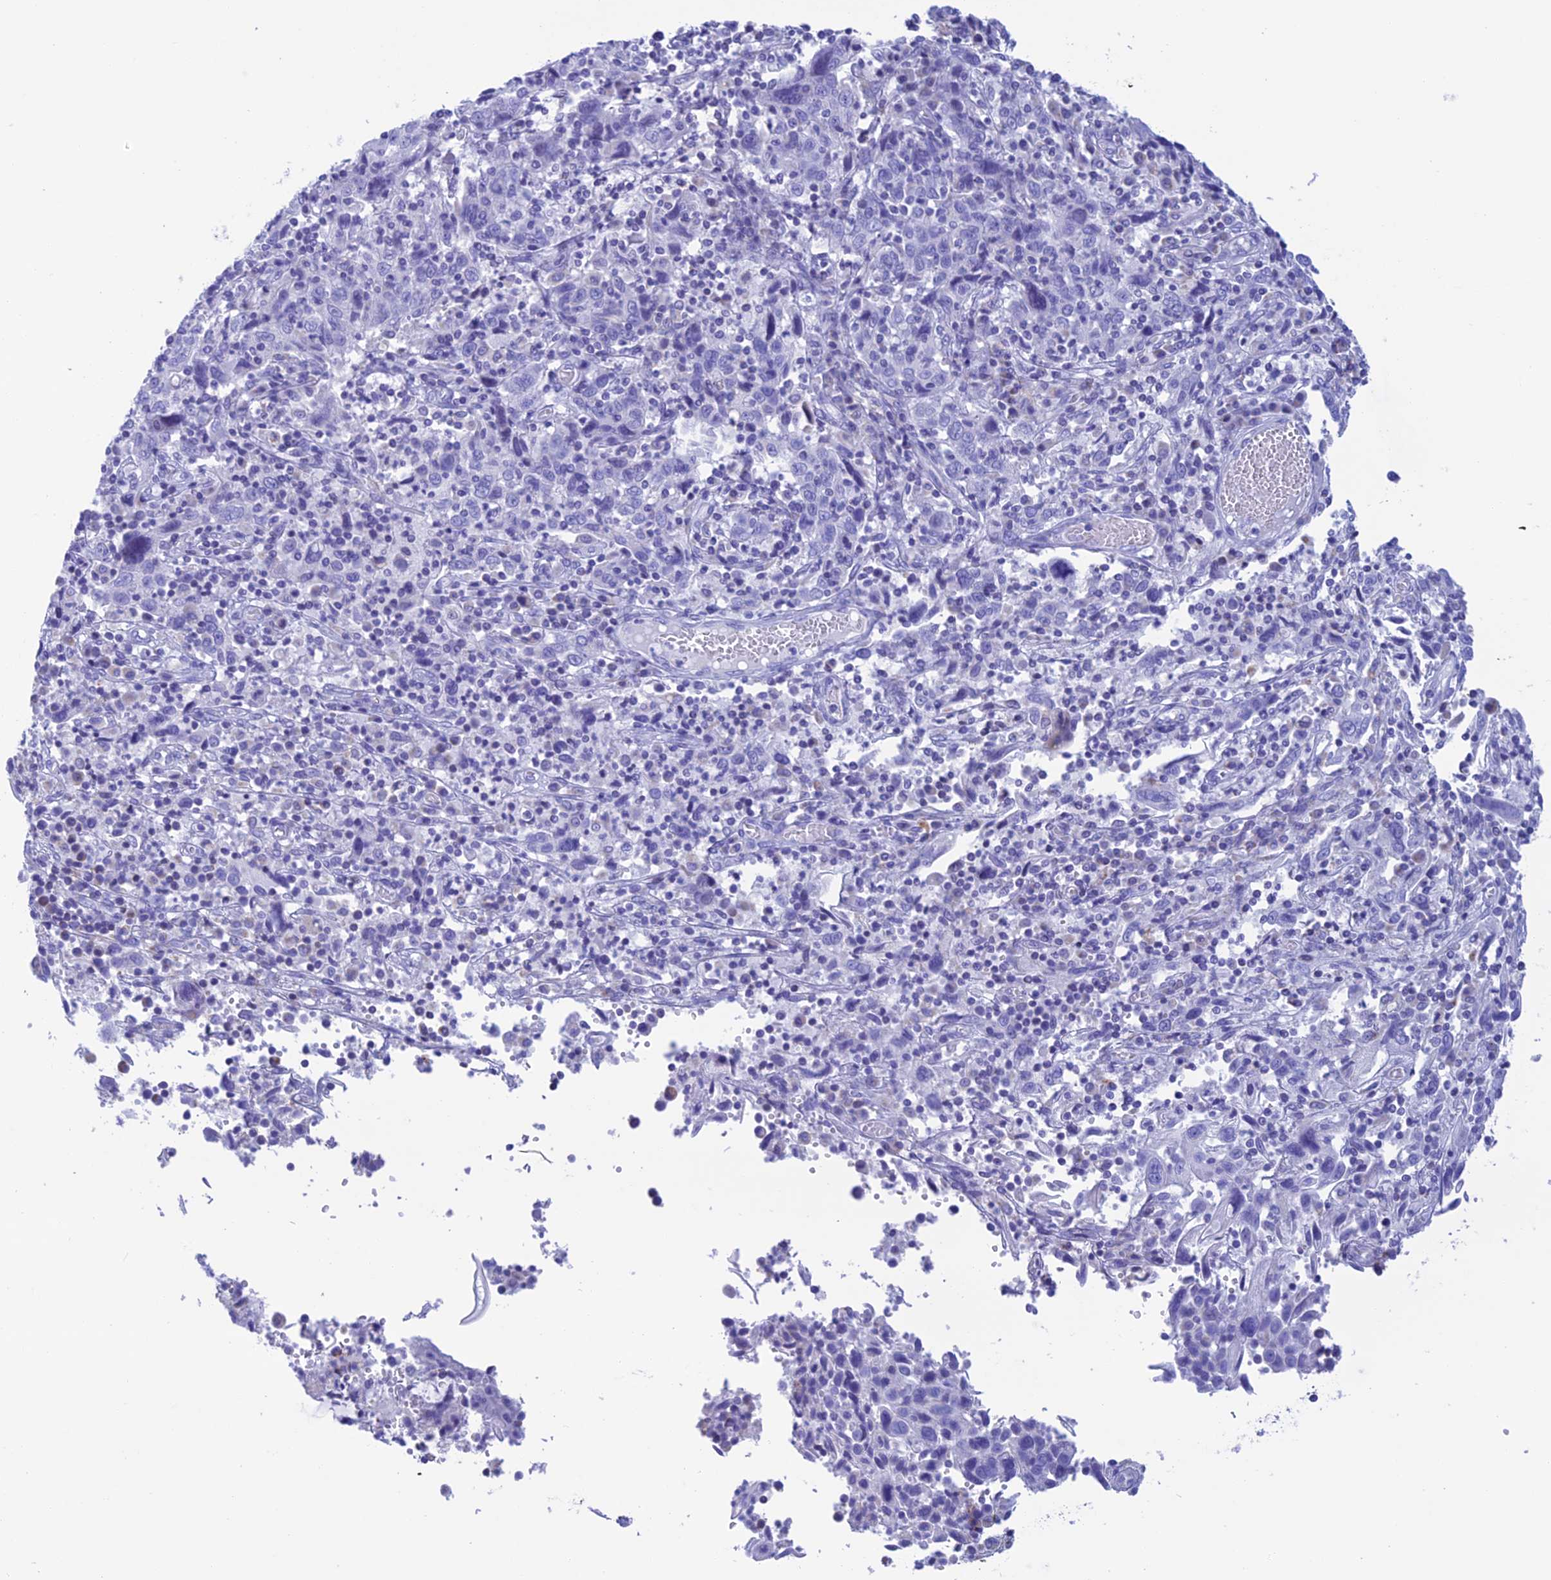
{"staining": {"intensity": "negative", "quantity": "none", "location": "none"}, "tissue": "cervical cancer", "cell_type": "Tumor cells", "image_type": "cancer", "snomed": [{"axis": "morphology", "description": "Squamous cell carcinoma, NOS"}, {"axis": "topography", "description": "Cervix"}], "caption": "A histopathology image of cervical squamous cell carcinoma stained for a protein shows no brown staining in tumor cells.", "gene": "NXPE4", "patient": {"sex": "female", "age": 46}}